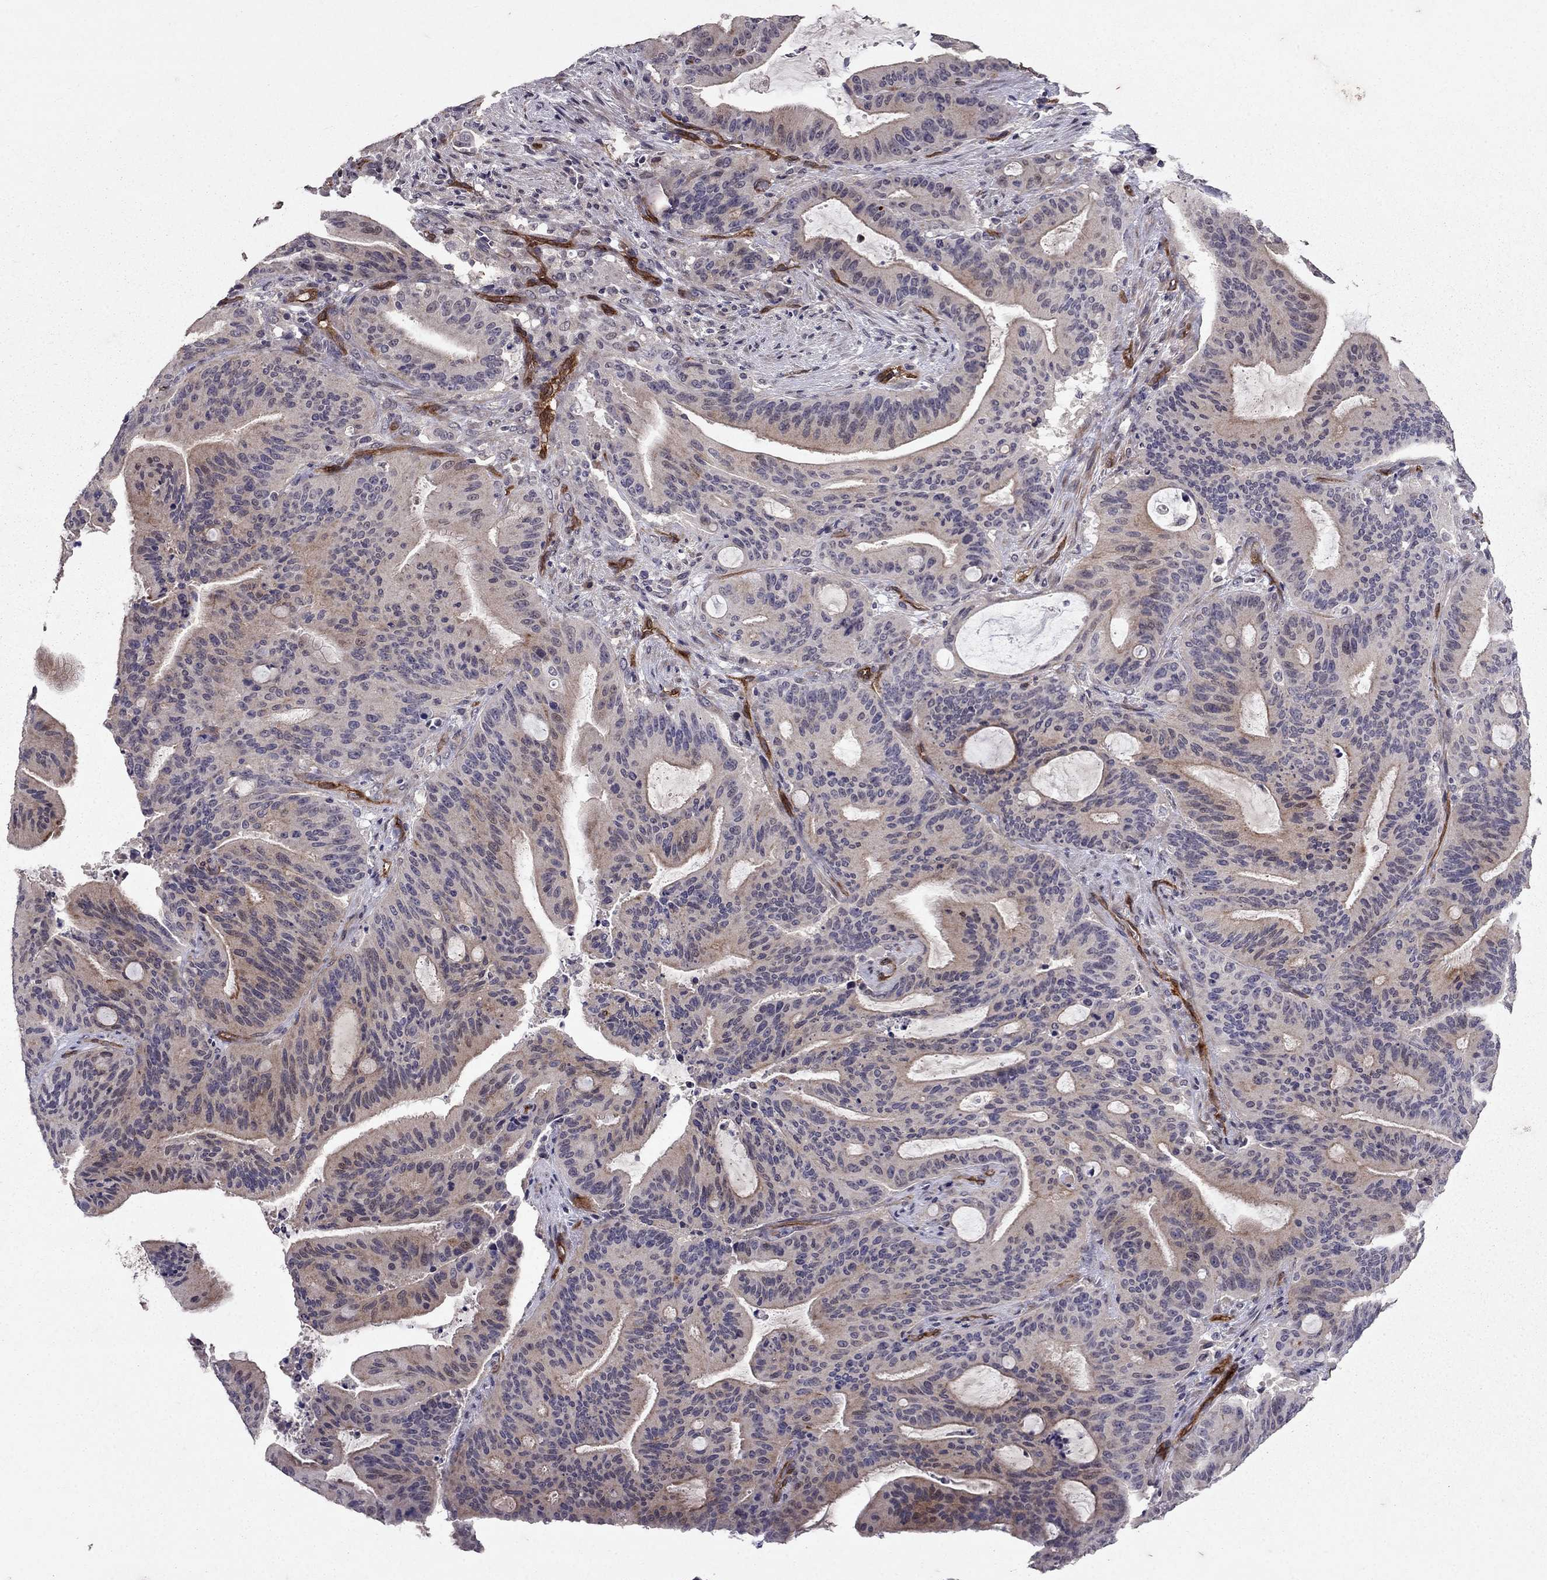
{"staining": {"intensity": "moderate", "quantity": "25%-75%", "location": "cytoplasmic/membranous"}, "tissue": "liver cancer", "cell_type": "Tumor cells", "image_type": "cancer", "snomed": [{"axis": "morphology", "description": "Cholangiocarcinoma"}, {"axis": "topography", "description": "Liver"}], "caption": "Liver cancer tissue demonstrates moderate cytoplasmic/membranous expression in approximately 25%-75% of tumor cells", "gene": "RASIP1", "patient": {"sex": "female", "age": 73}}